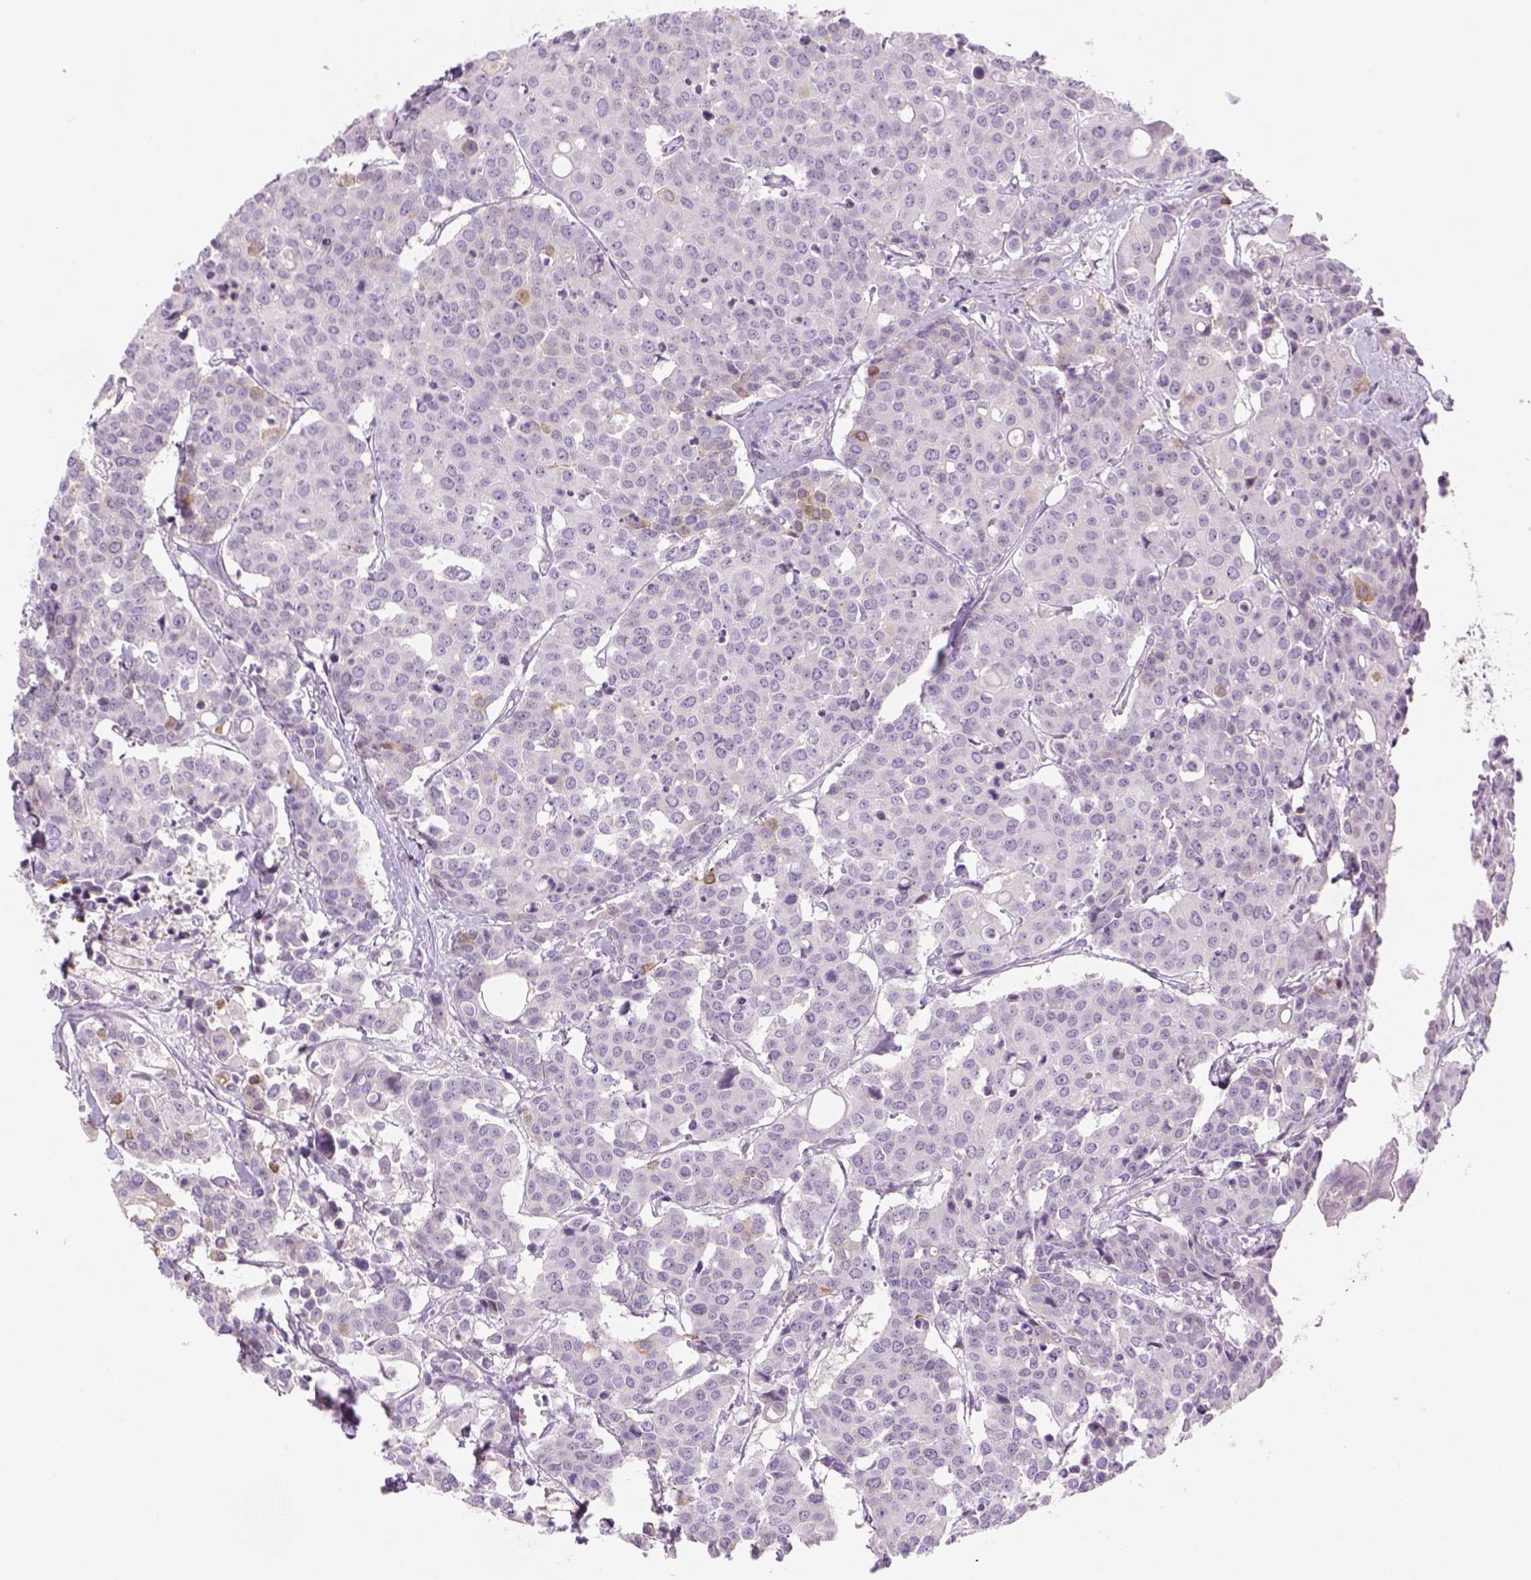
{"staining": {"intensity": "negative", "quantity": "none", "location": "none"}, "tissue": "carcinoid", "cell_type": "Tumor cells", "image_type": "cancer", "snomed": [{"axis": "morphology", "description": "Carcinoid, malignant, NOS"}, {"axis": "topography", "description": "Colon"}], "caption": "Immunohistochemical staining of human malignant carcinoid exhibits no significant expression in tumor cells.", "gene": "CACNB1", "patient": {"sex": "male", "age": 81}}